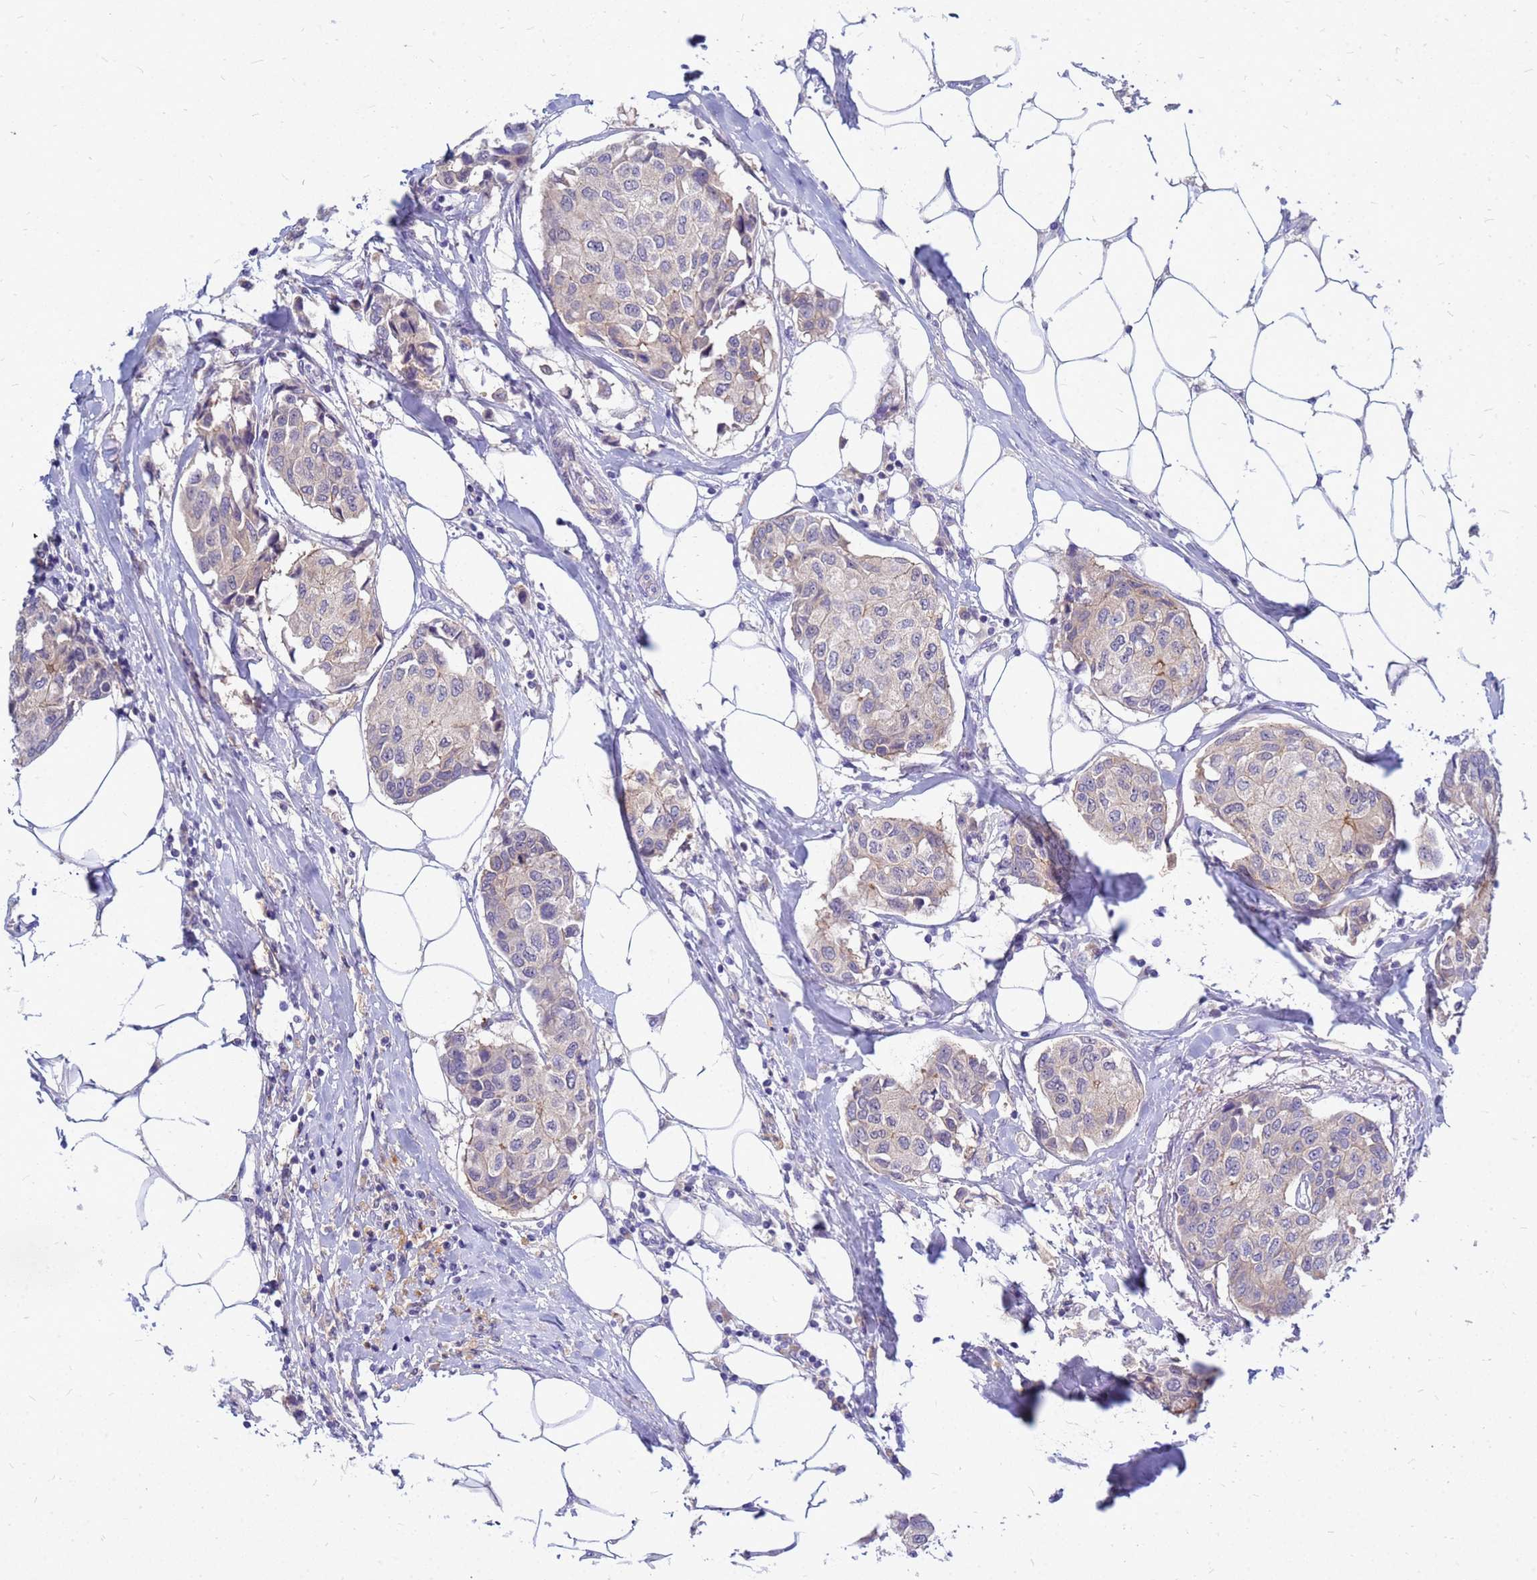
{"staining": {"intensity": "negative", "quantity": "none", "location": "none"}, "tissue": "breast cancer", "cell_type": "Tumor cells", "image_type": "cancer", "snomed": [{"axis": "morphology", "description": "Duct carcinoma"}, {"axis": "topography", "description": "Breast"}], "caption": "Immunohistochemical staining of breast cancer demonstrates no significant staining in tumor cells. (Stains: DAB (3,3'-diaminobenzidine) immunohistochemistry with hematoxylin counter stain, Microscopy: brightfield microscopy at high magnification).", "gene": "SRGAP3", "patient": {"sex": "female", "age": 80}}